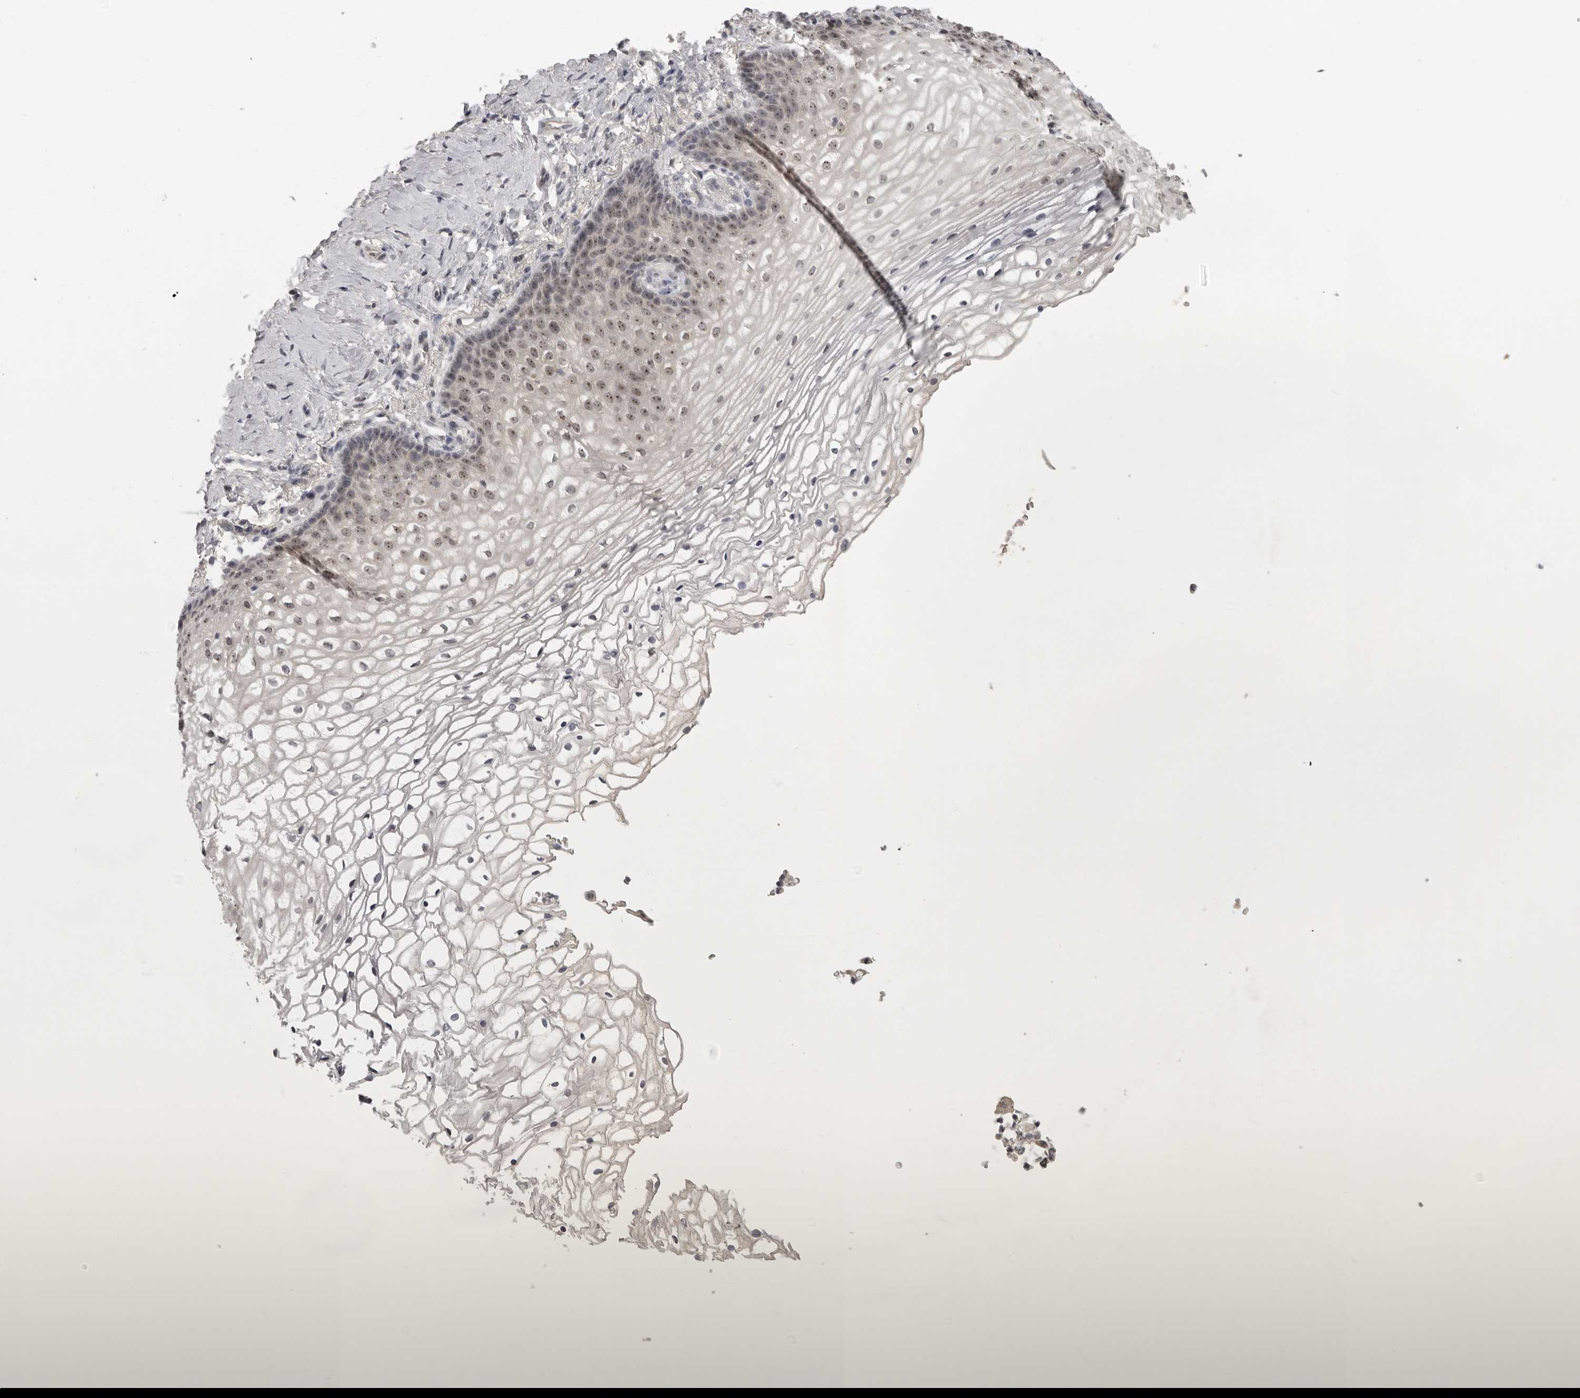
{"staining": {"intensity": "moderate", "quantity": "25%-75%", "location": "nuclear"}, "tissue": "vagina", "cell_type": "Squamous epithelial cells", "image_type": "normal", "snomed": [{"axis": "morphology", "description": "Normal tissue, NOS"}, {"axis": "topography", "description": "Vagina"}], "caption": "Squamous epithelial cells show moderate nuclear positivity in about 25%-75% of cells in benign vagina.", "gene": "MRTO4", "patient": {"sex": "female", "age": 60}}